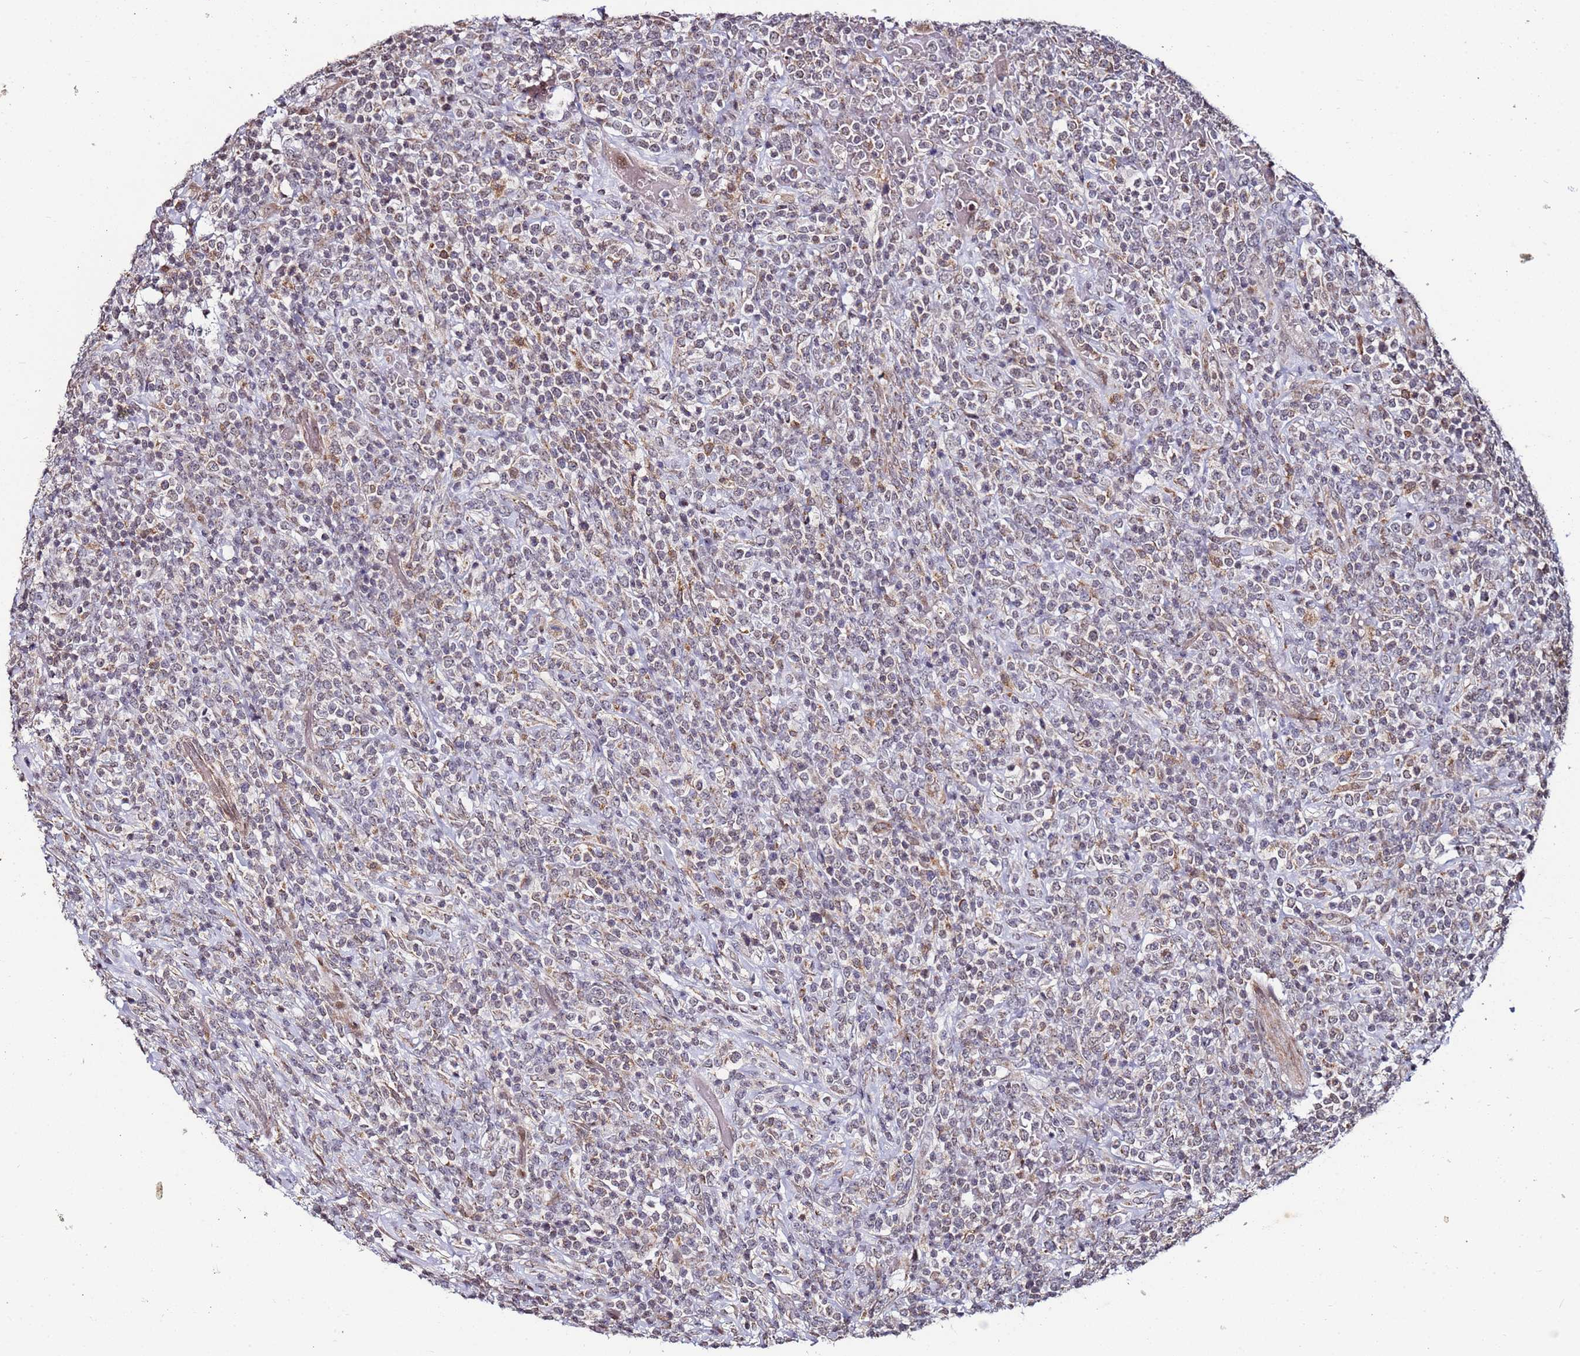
{"staining": {"intensity": "negative", "quantity": "none", "location": "none"}, "tissue": "lymphoma", "cell_type": "Tumor cells", "image_type": "cancer", "snomed": [{"axis": "morphology", "description": "Malignant lymphoma, non-Hodgkin's type, High grade"}, {"axis": "topography", "description": "Colon"}], "caption": "IHC micrograph of lymphoma stained for a protein (brown), which displays no positivity in tumor cells.", "gene": "TP53AIP1", "patient": {"sex": "female", "age": 53}}